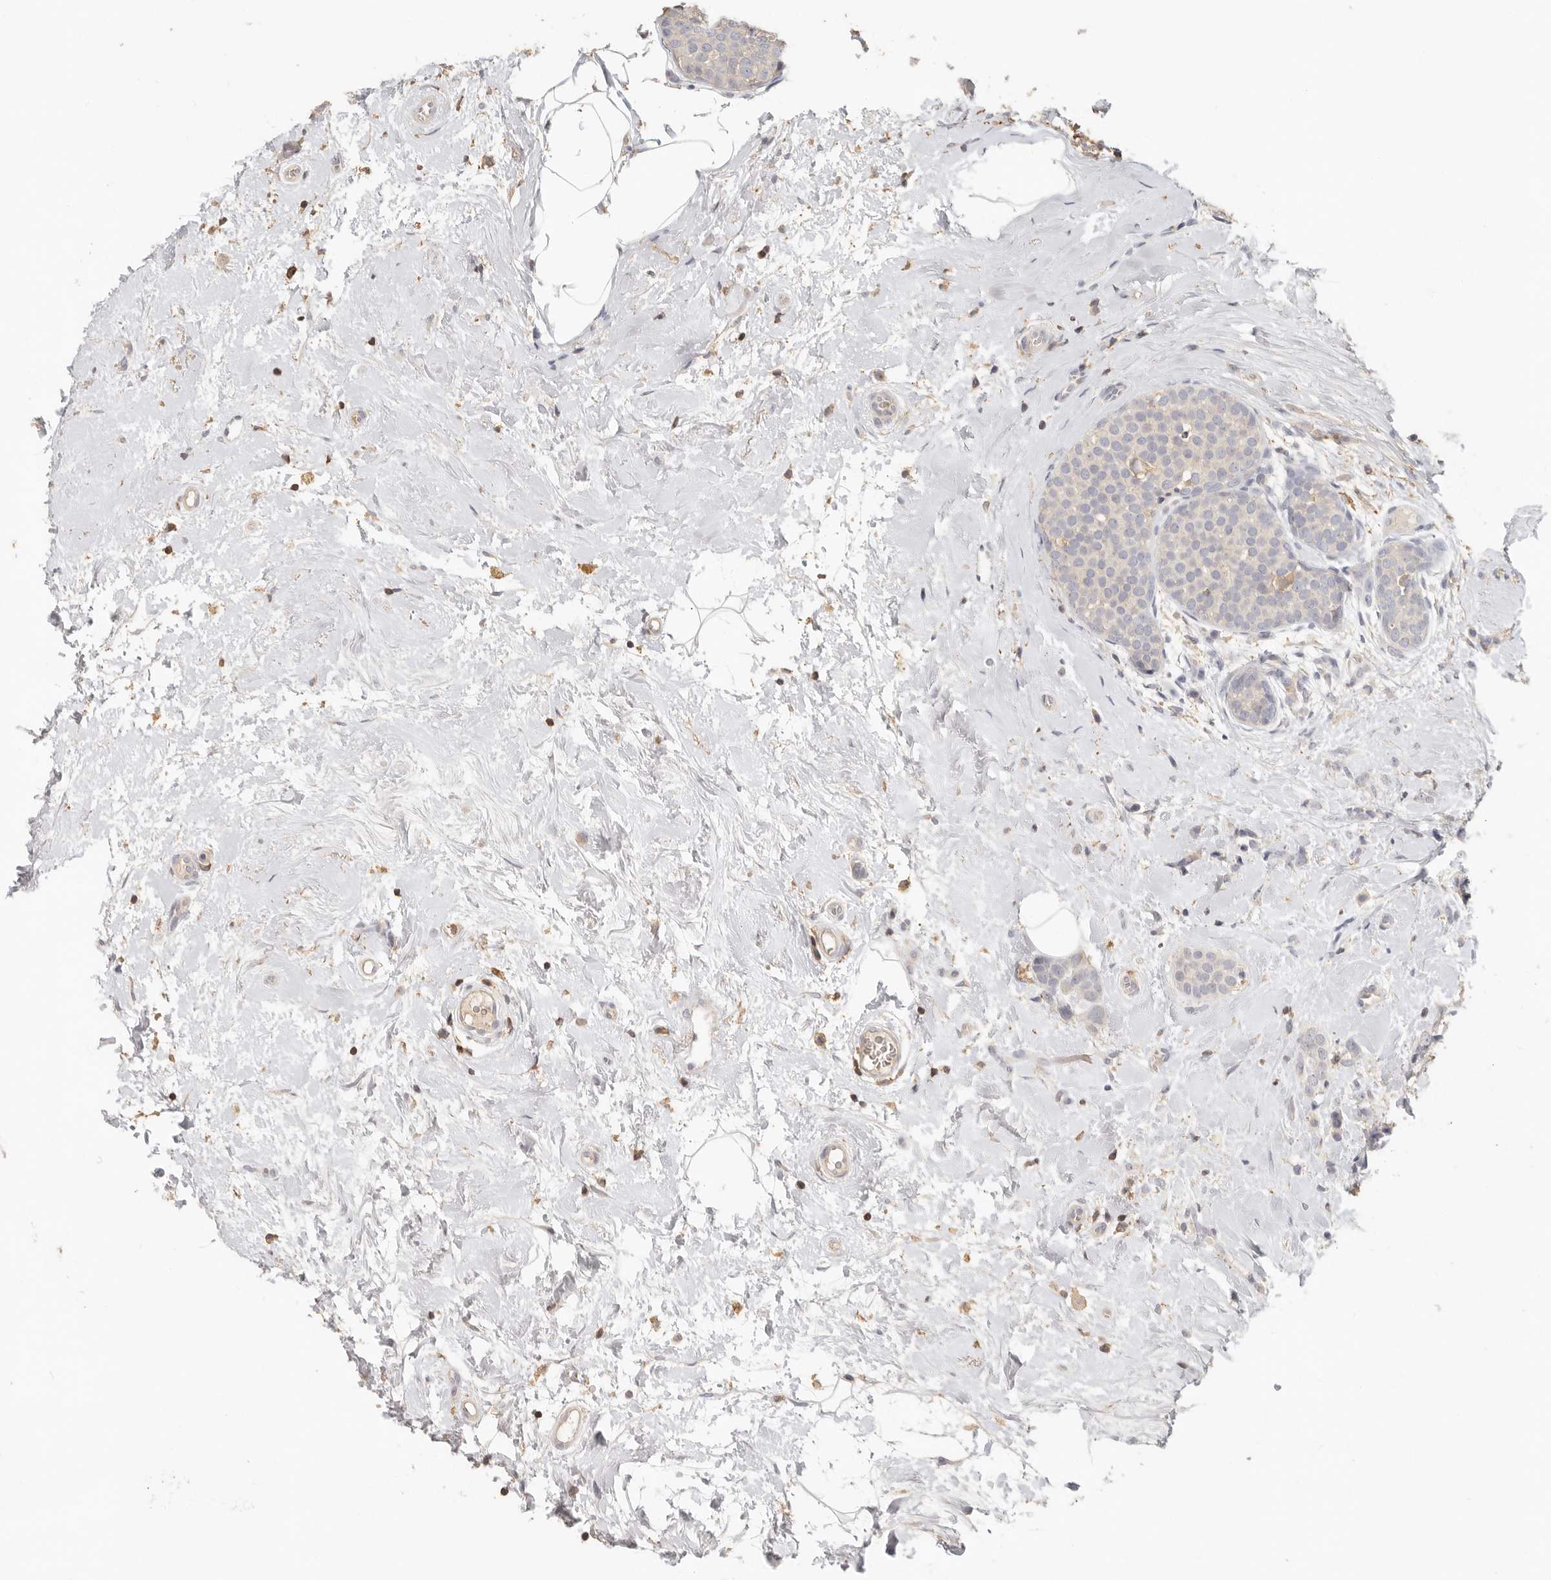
{"staining": {"intensity": "negative", "quantity": "none", "location": "none"}, "tissue": "breast cancer", "cell_type": "Tumor cells", "image_type": "cancer", "snomed": [{"axis": "morphology", "description": "Lobular carcinoma, in situ"}, {"axis": "morphology", "description": "Lobular carcinoma"}, {"axis": "topography", "description": "Breast"}], "caption": "This is an IHC micrograph of human breast cancer. There is no staining in tumor cells.", "gene": "CSK", "patient": {"sex": "female", "age": 41}}